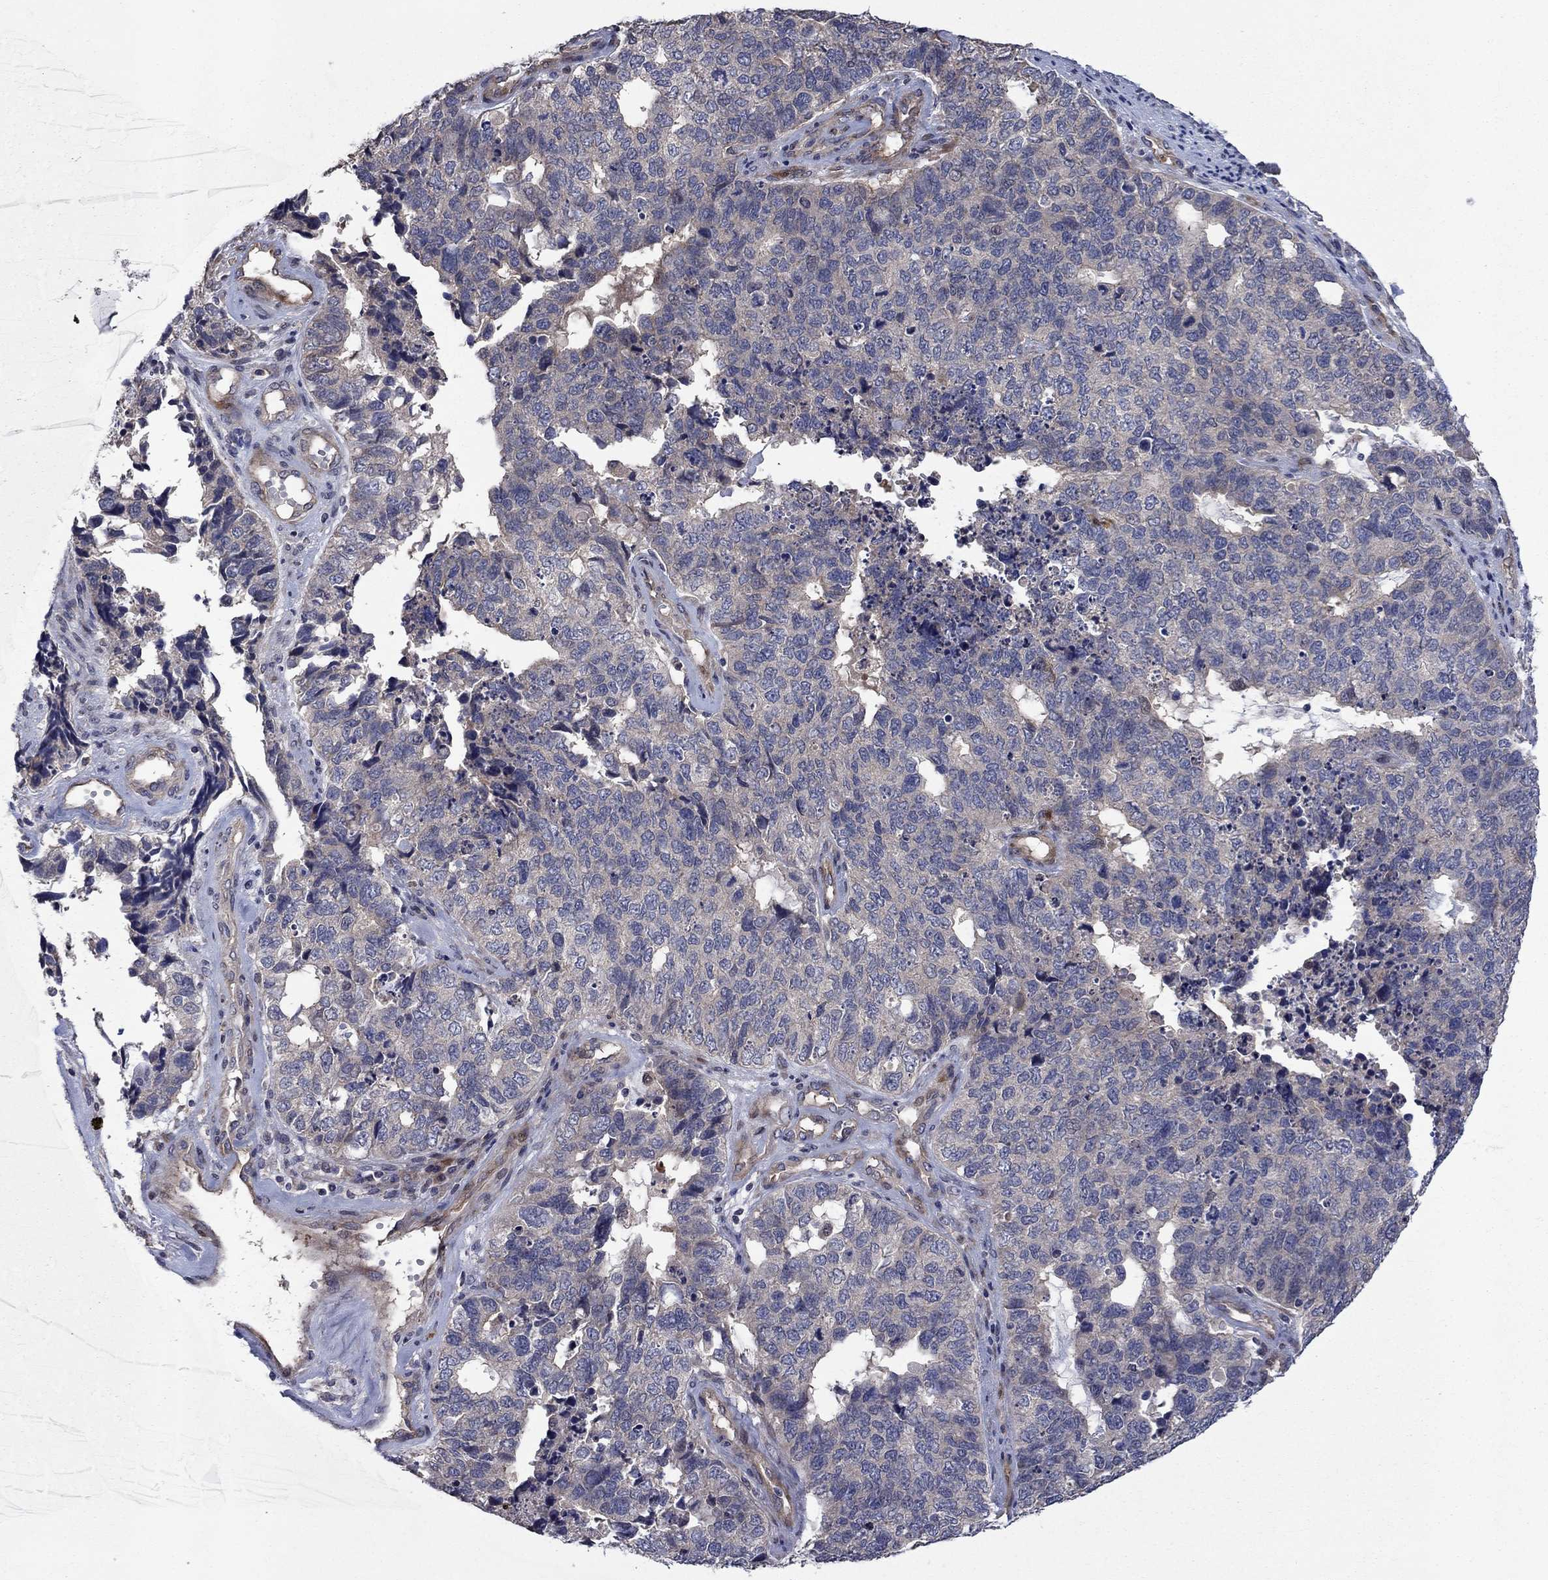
{"staining": {"intensity": "negative", "quantity": "none", "location": "none"}, "tissue": "cervical cancer", "cell_type": "Tumor cells", "image_type": "cancer", "snomed": [{"axis": "morphology", "description": "Squamous cell carcinoma, NOS"}, {"axis": "topography", "description": "Cervix"}], "caption": "An image of human squamous cell carcinoma (cervical) is negative for staining in tumor cells.", "gene": "MSRB1", "patient": {"sex": "female", "age": 63}}